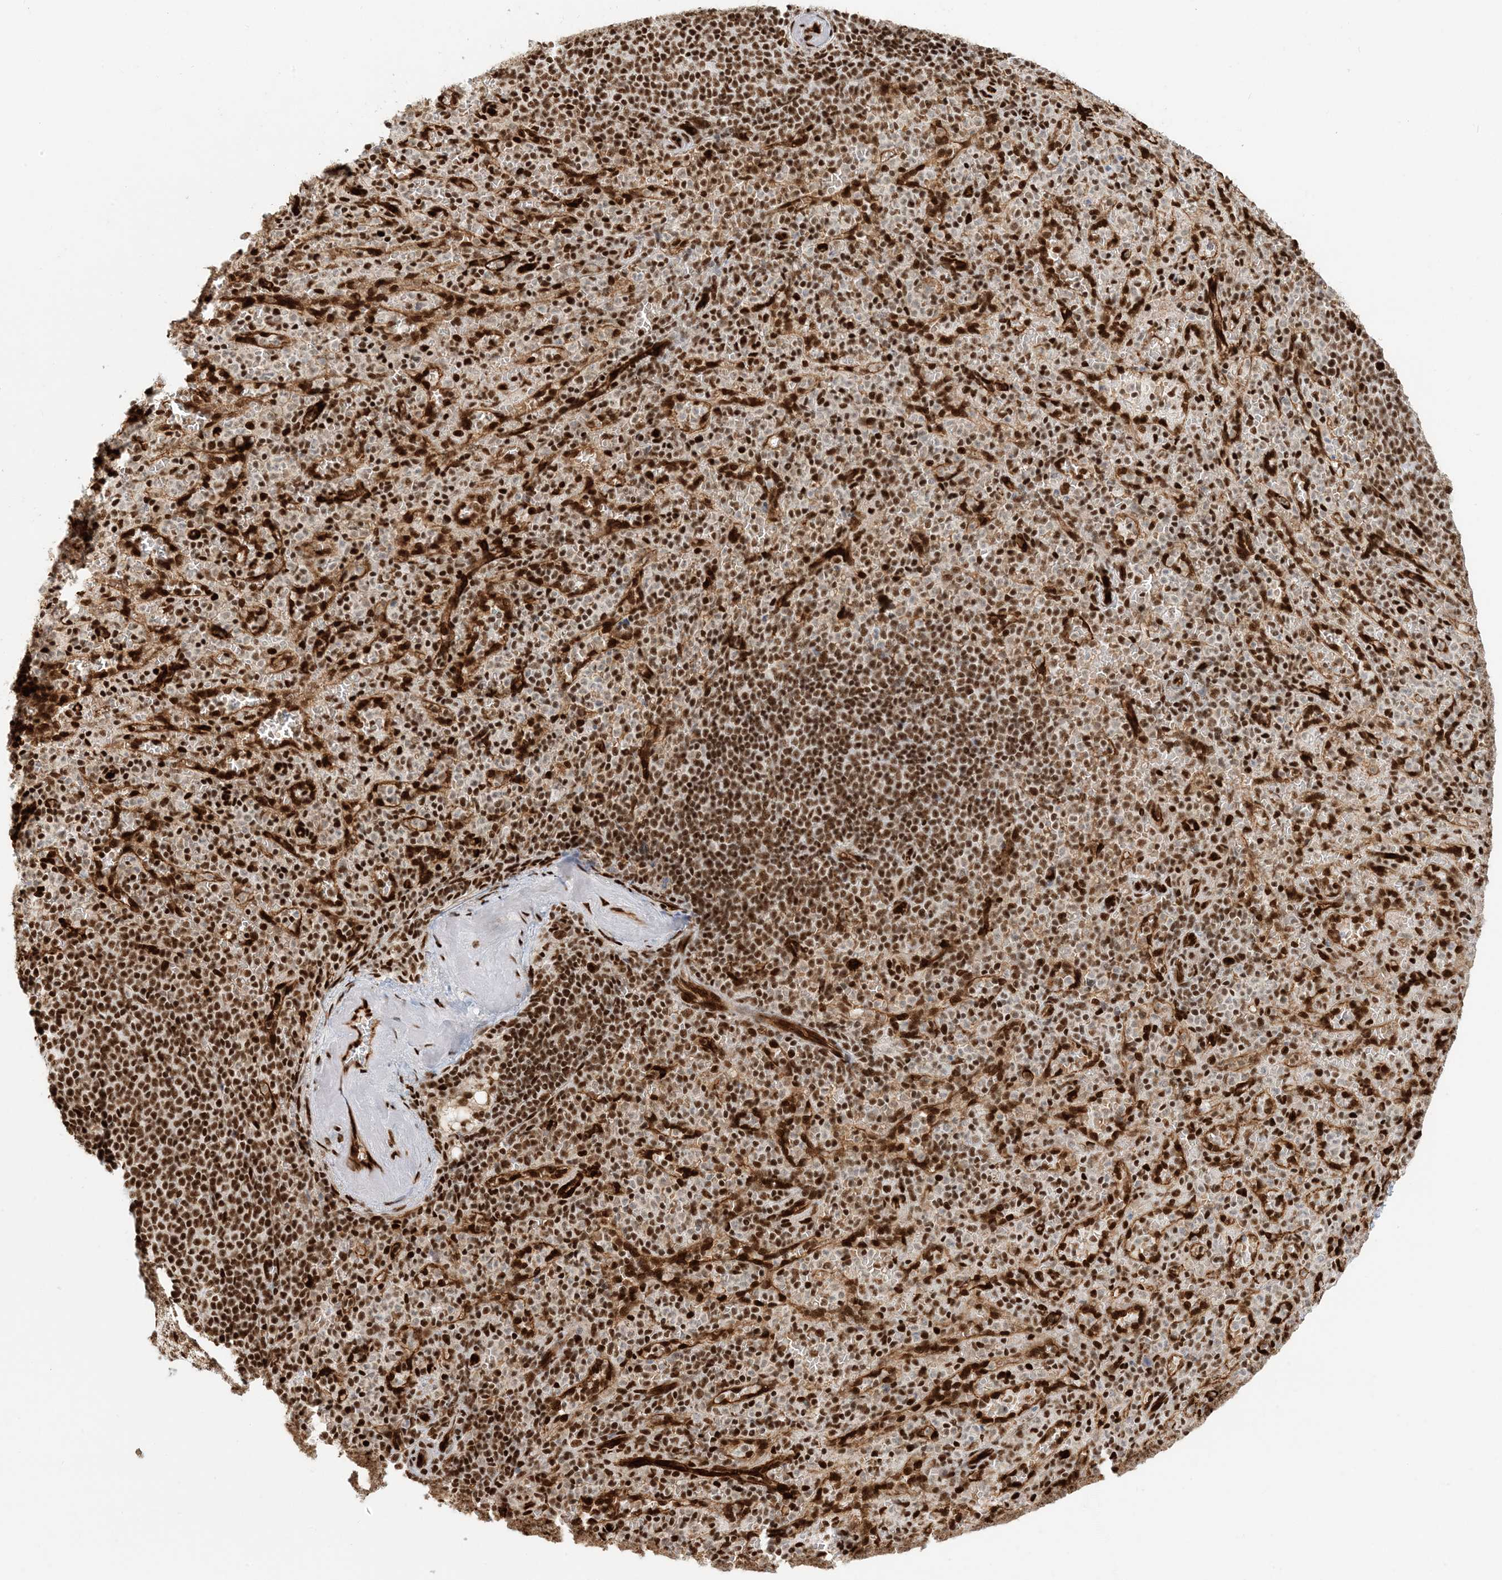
{"staining": {"intensity": "strong", "quantity": "25%-75%", "location": "nuclear"}, "tissue": "spleen", "cell_type": "Cells in red pulp", "image_type": "normal", "snomed": [{"axis": "morphology", "description": "Normal tissue, NOS"}, {"axis": "topography", "description": "Spleen"}], "caption": "Normal spleen exhibits strong nuclear expression in about 25%-75% of cells in red pulp (Brightfield microscopy of DAB IHC at high magnification)..", "gene": "CKS1B", "patient": {"sex": "female", "age": 74}}